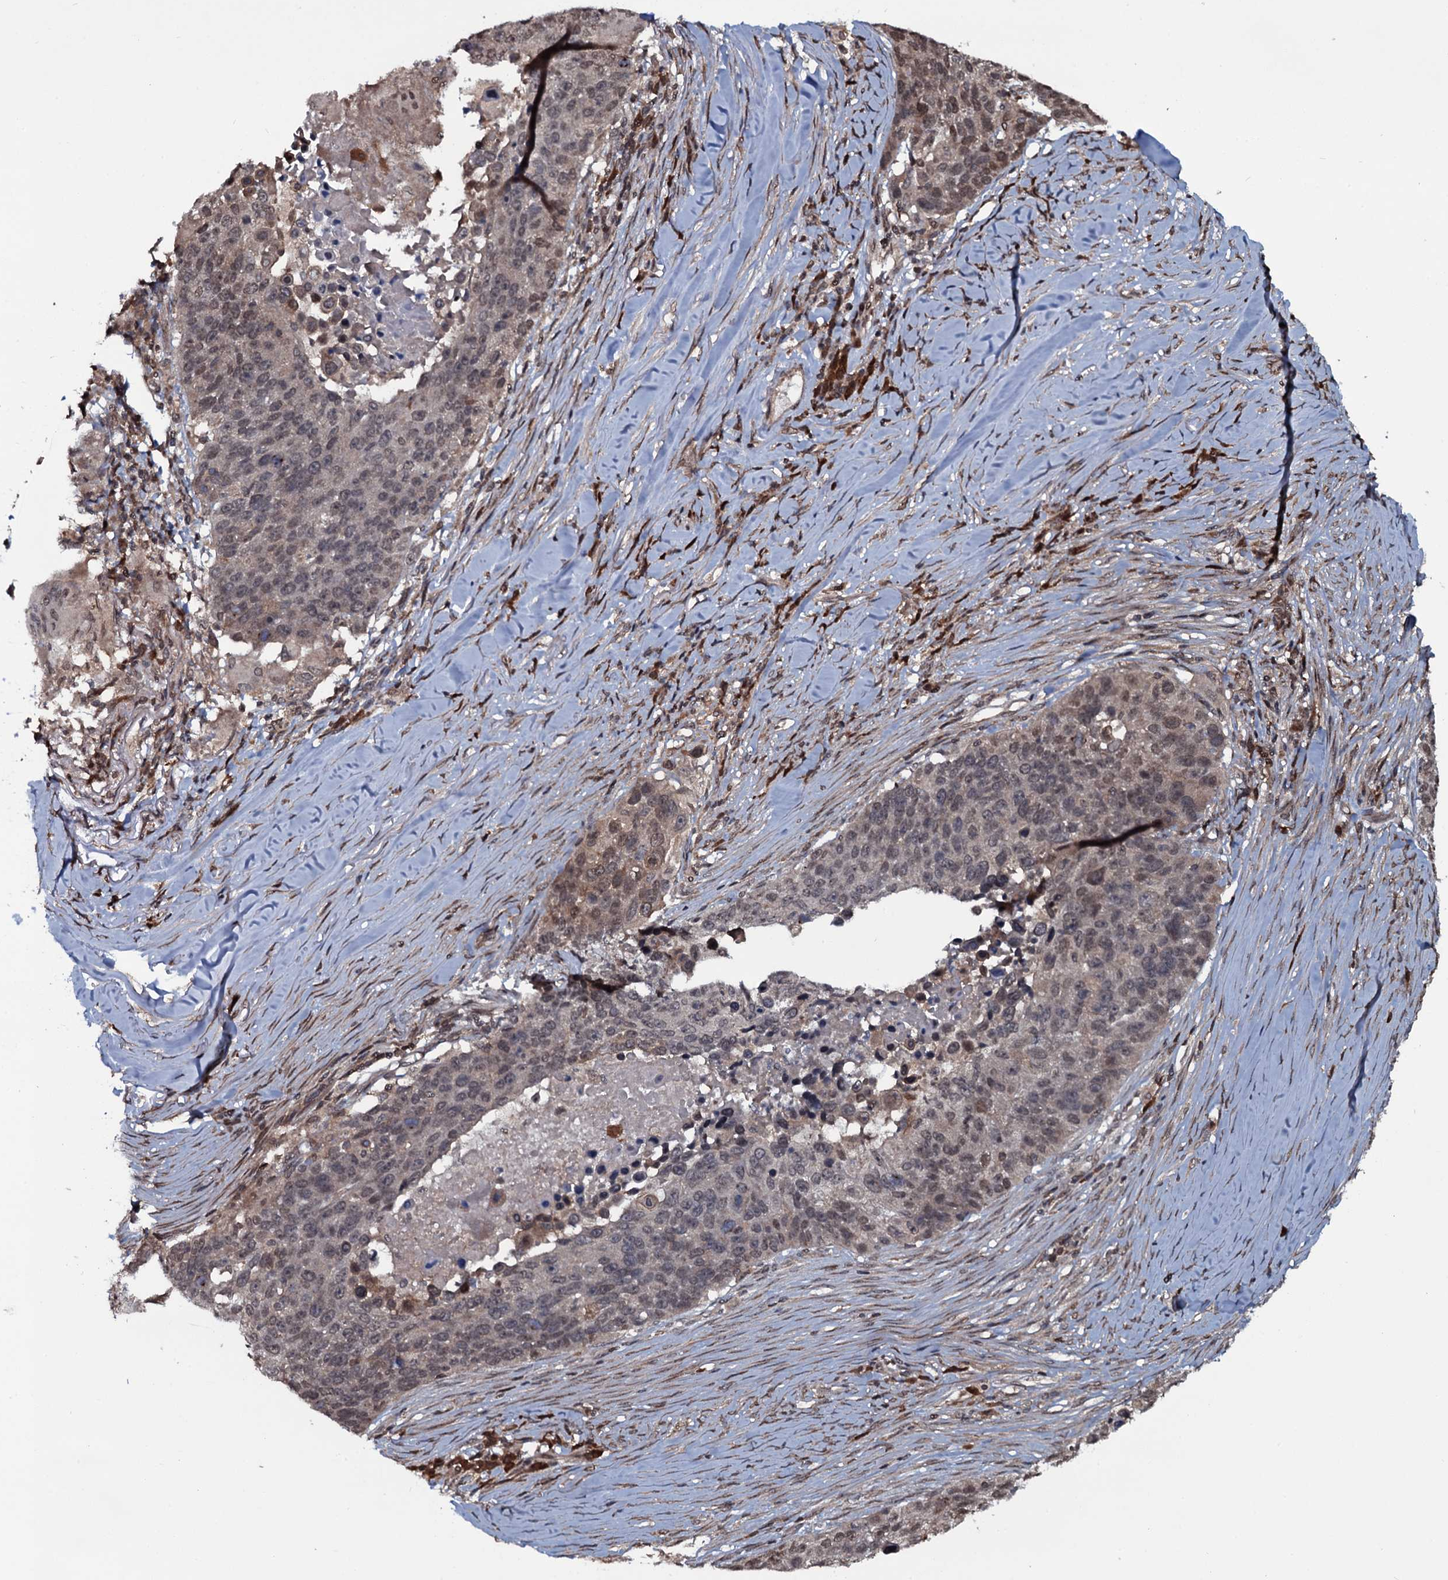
{"staining": {"intensity": "weak", "quantity": "25%-75%", "location": "nuclear"}, "tissue": "lung cancer", "cell_type": "Tumor cells", "image_type": "cancer", "snomed": [{"axis": "morphology", "description": "Normal tissue, NOS"}, {"axis": "morphology", "description": "Squamous cell carcinoma, NOS"}, {"axis": "topography", "description": "Lymph node"}, {"axis": "topography", "description": "Lung"}], "caption": "There is low levels of weak nuclear expression in tumor cells of squamous cell carcinoma (lung), as demonstrated by immunohistochemical staining (brown color).", "gene": "HDDC3", "patient": {"sex": "male", "age": 66}}